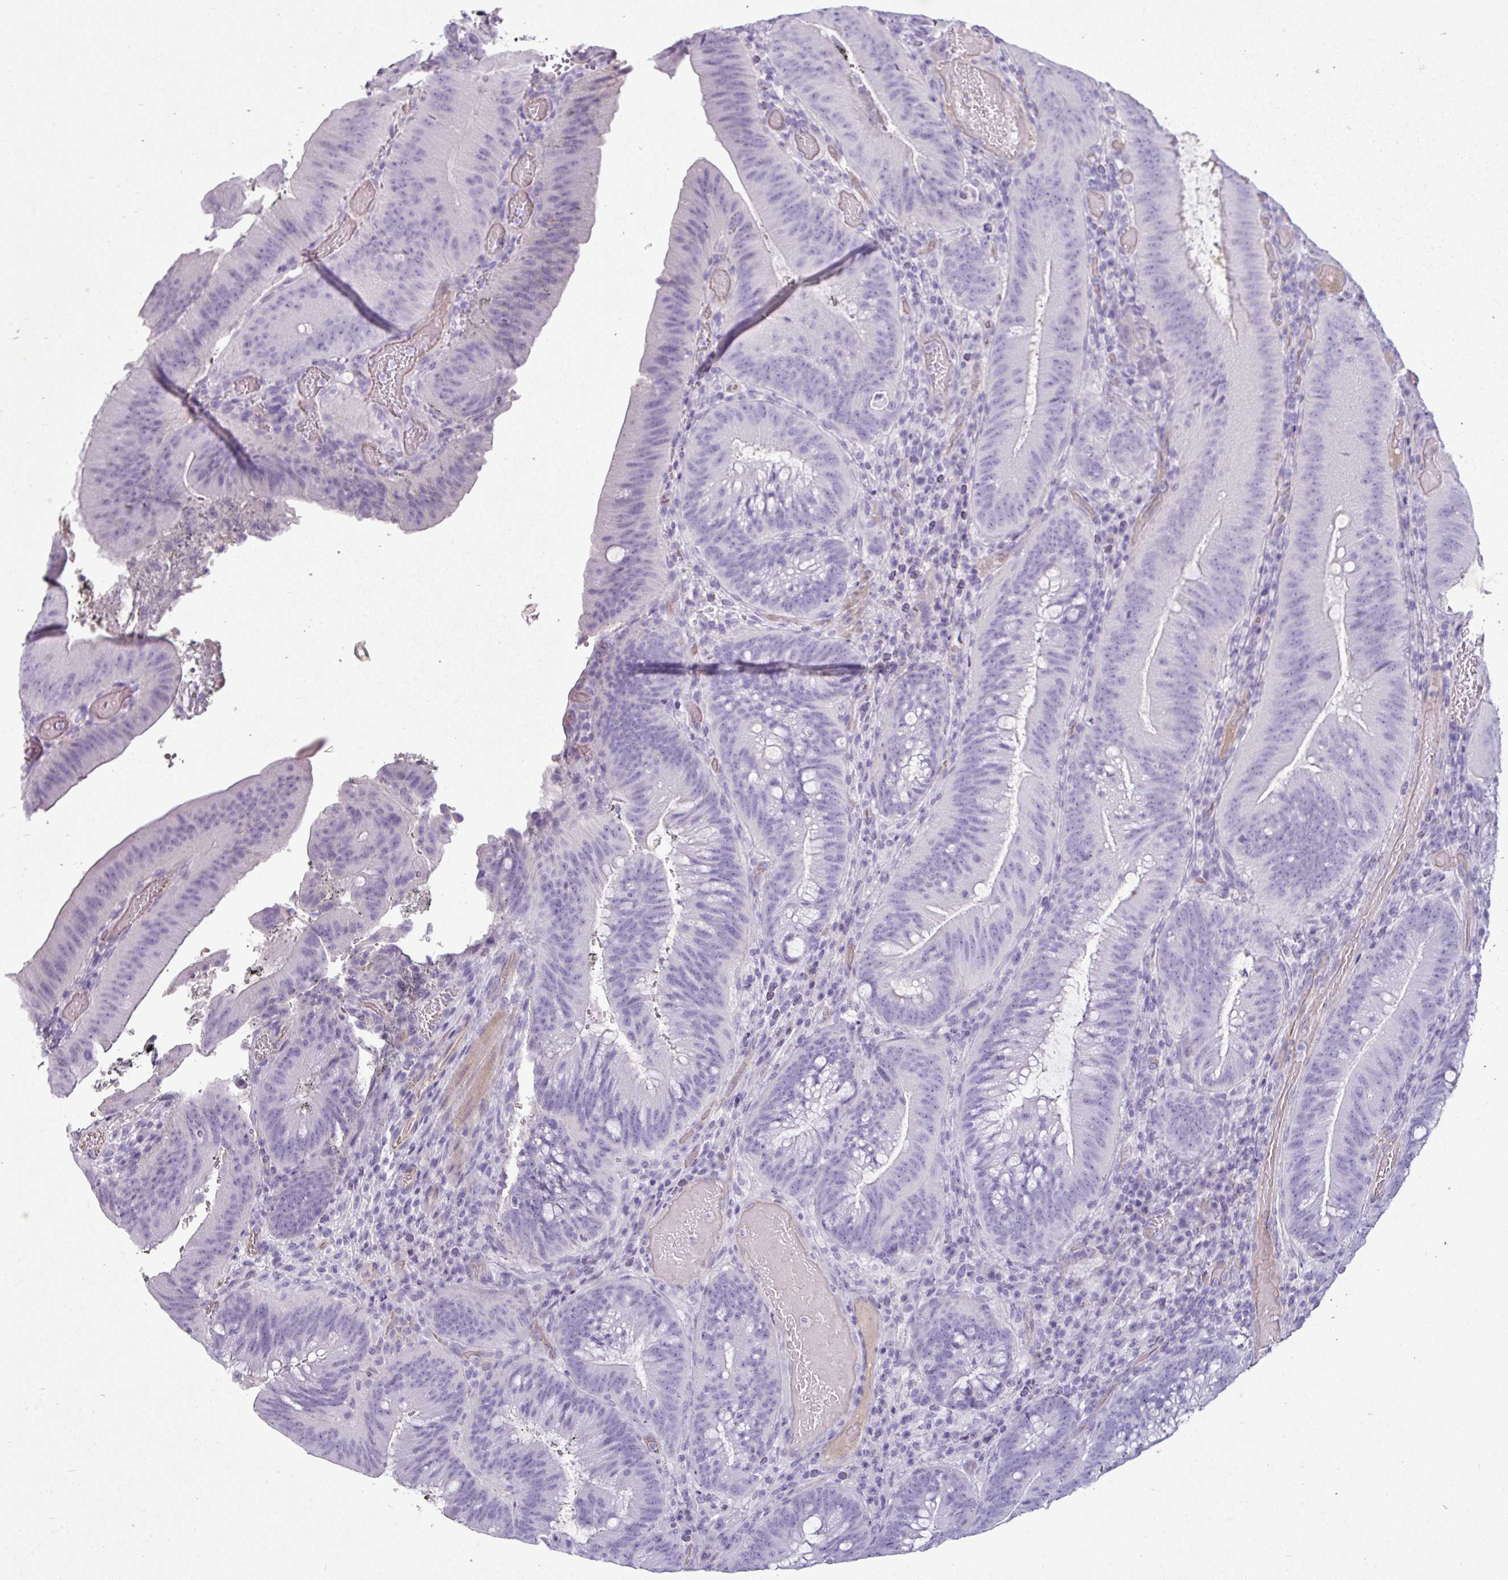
{"staining": {"intensity": "negative", "quantity": "none", "location": "none"}, "tissue": "colorectal cancer", "cell_type": "Tumor cells", "image_type": "cancer", "snomed": [{"axis": "morphology", "description": "Adenocarcinoma, NOS"}, {"axis": "topography", "description": "Colon"}], "caption": "Immunohistochemical staining of human colorectal adenocarcinoma reveals no significant positivity in tumor cells.", "gene": "VCX2", "patient": {"sex": "female", "age": 43}}